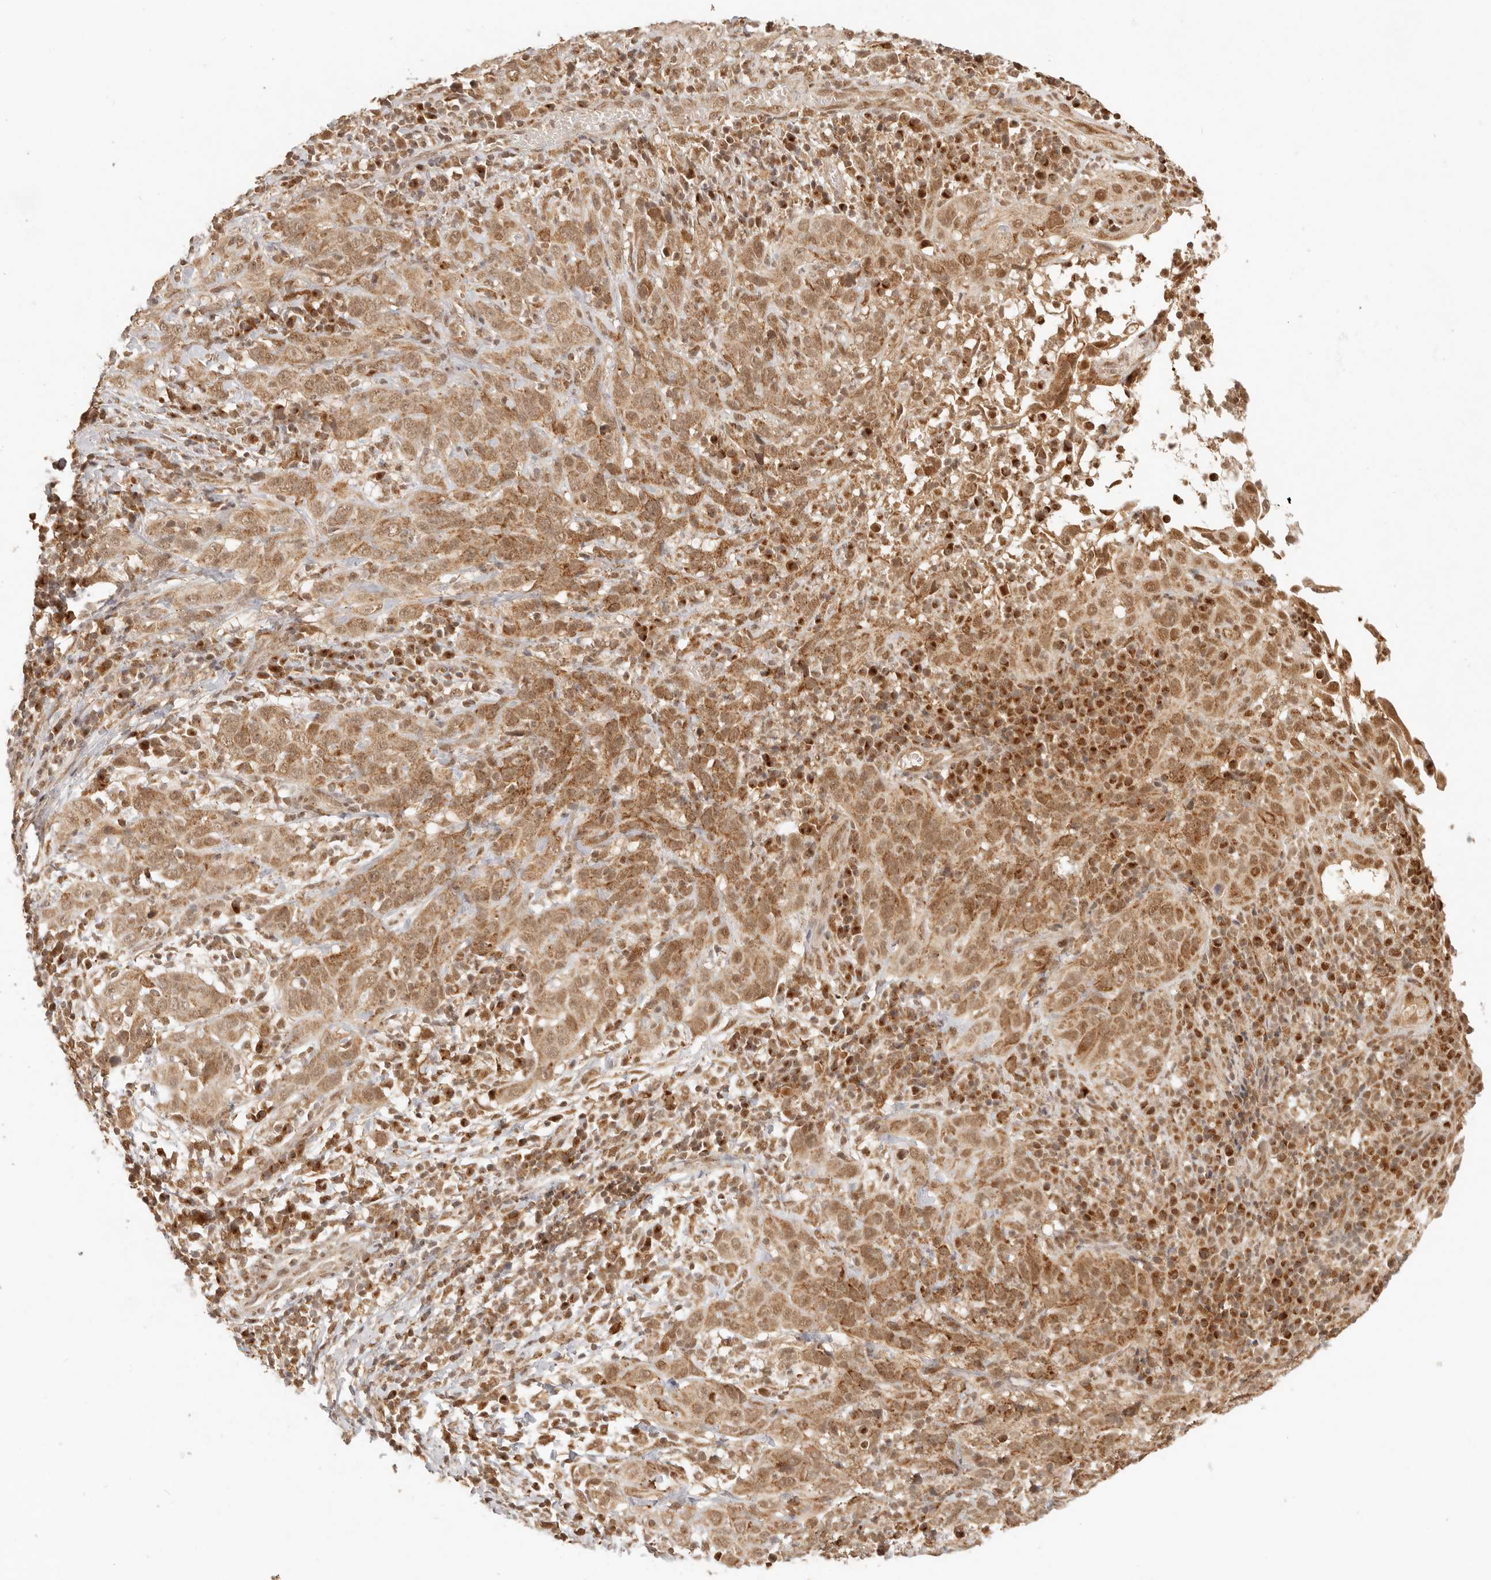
{"staining": {"intensity": "moderate", "quantity": ">75%", "location": "cytoplasmic/membranous,nuclear"}, "tissue": "cervical cancer", "cell_type": "Tumor cells", "image_type": "cancer", "snomed": [{"axis": "morphology", "description": "Squamous cell carcinoma, NOS"}, {"axis": "topography", "description": "Cervix"}], "caption": "Human cervical cancer stained with a protein marker demonstrates moderate staining in tumor cells.", "gene": "INTS11", "patient": {"sex": "female", "age": 46}}